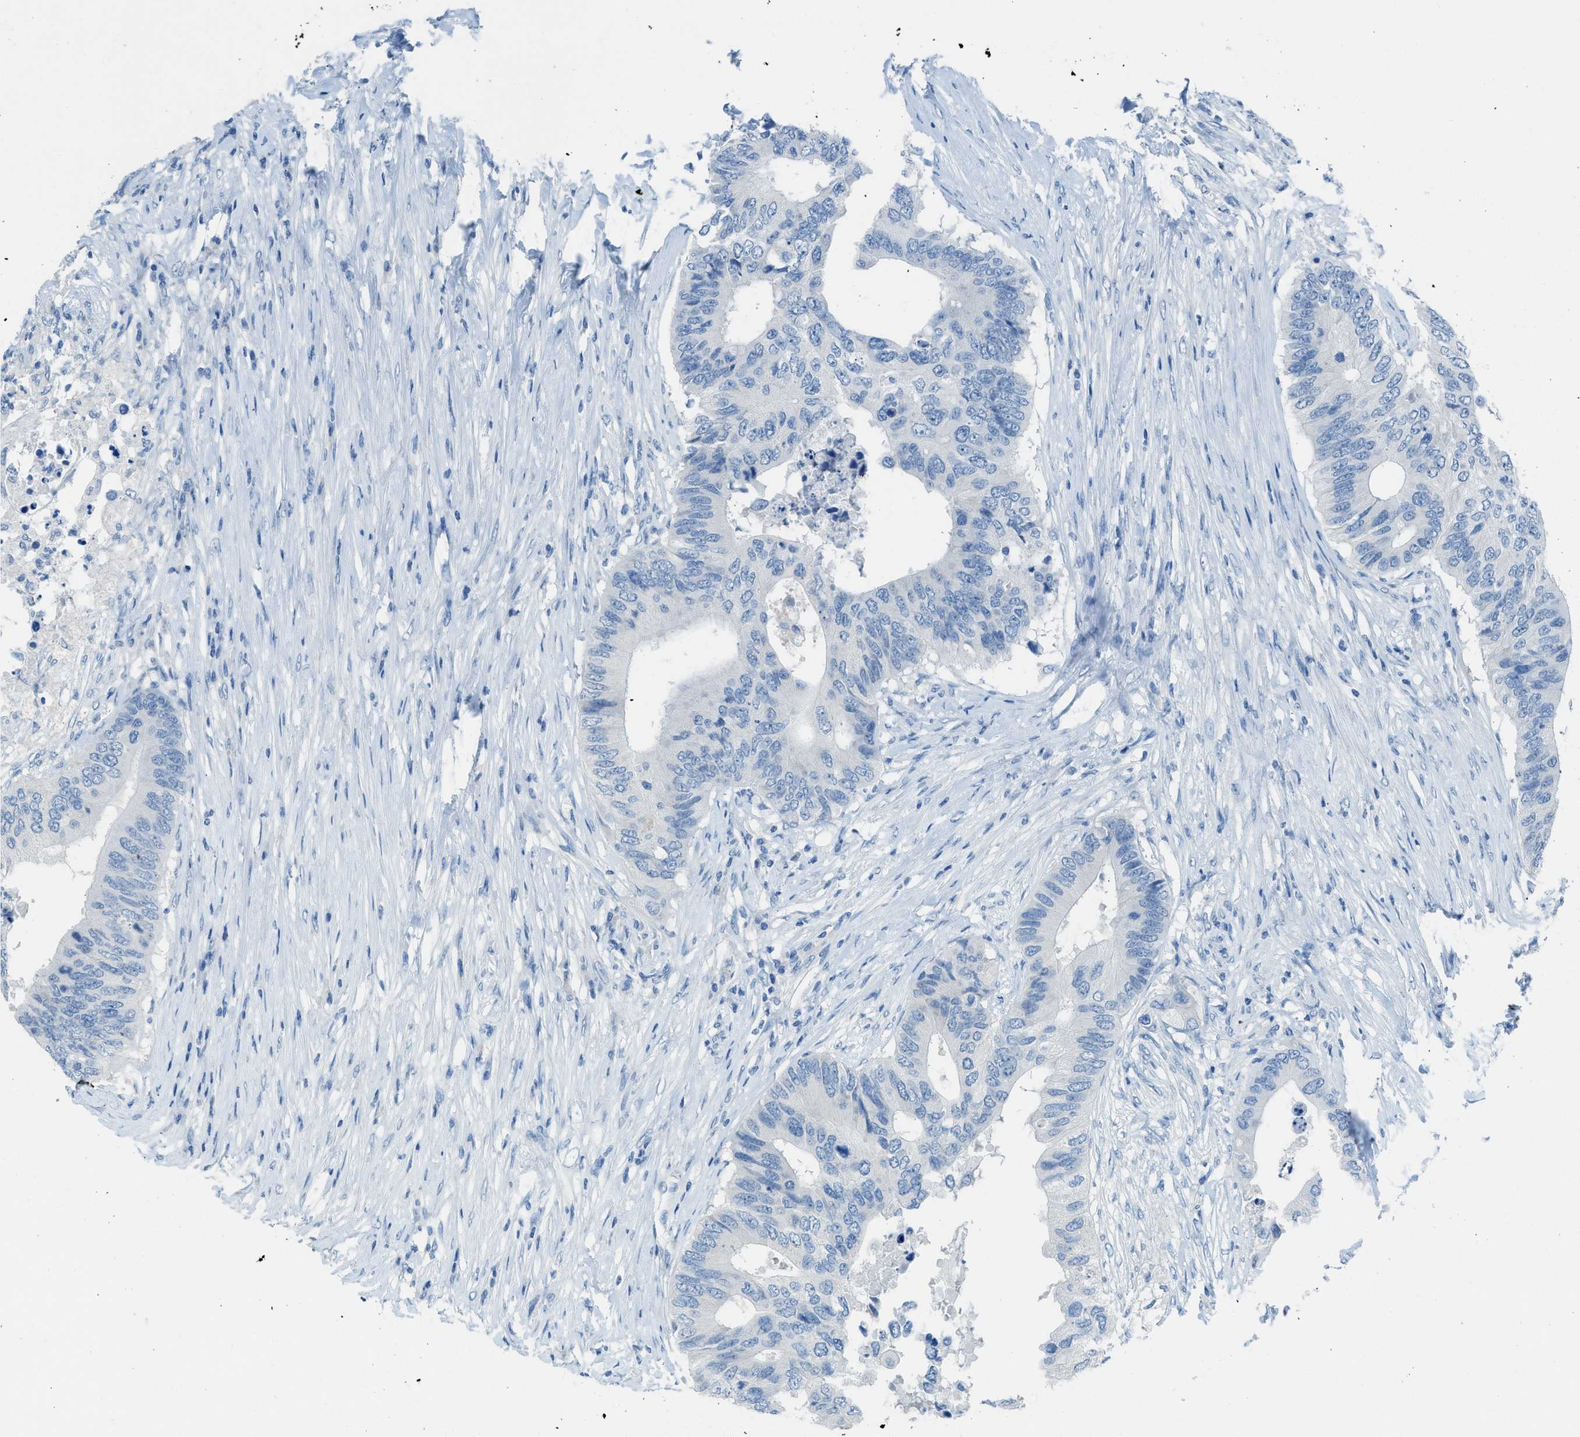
{"staining": {"intensity": "negative", "quantity": "none", "location": "none"}, "tissue": "colorectal cancer", "cell_type": "Tumor cells", "image_type": "cancer", "snomed": [{"axis": "morphology", "description": "Adenocarcinoma, NOS"}, {"axis": "topography", "description": "Colon"}], "caption": "Colorectal cancer (adenocarcinoma) was stained to show a protein in brown. There is no significant staining in tumor cells. (DAB (3,3'-diaminobenzidine) IHC visualized using brightfield microscopy, high magnification).", "gene": "ACAN", "patient": {"sex": "male", "age": 71}}